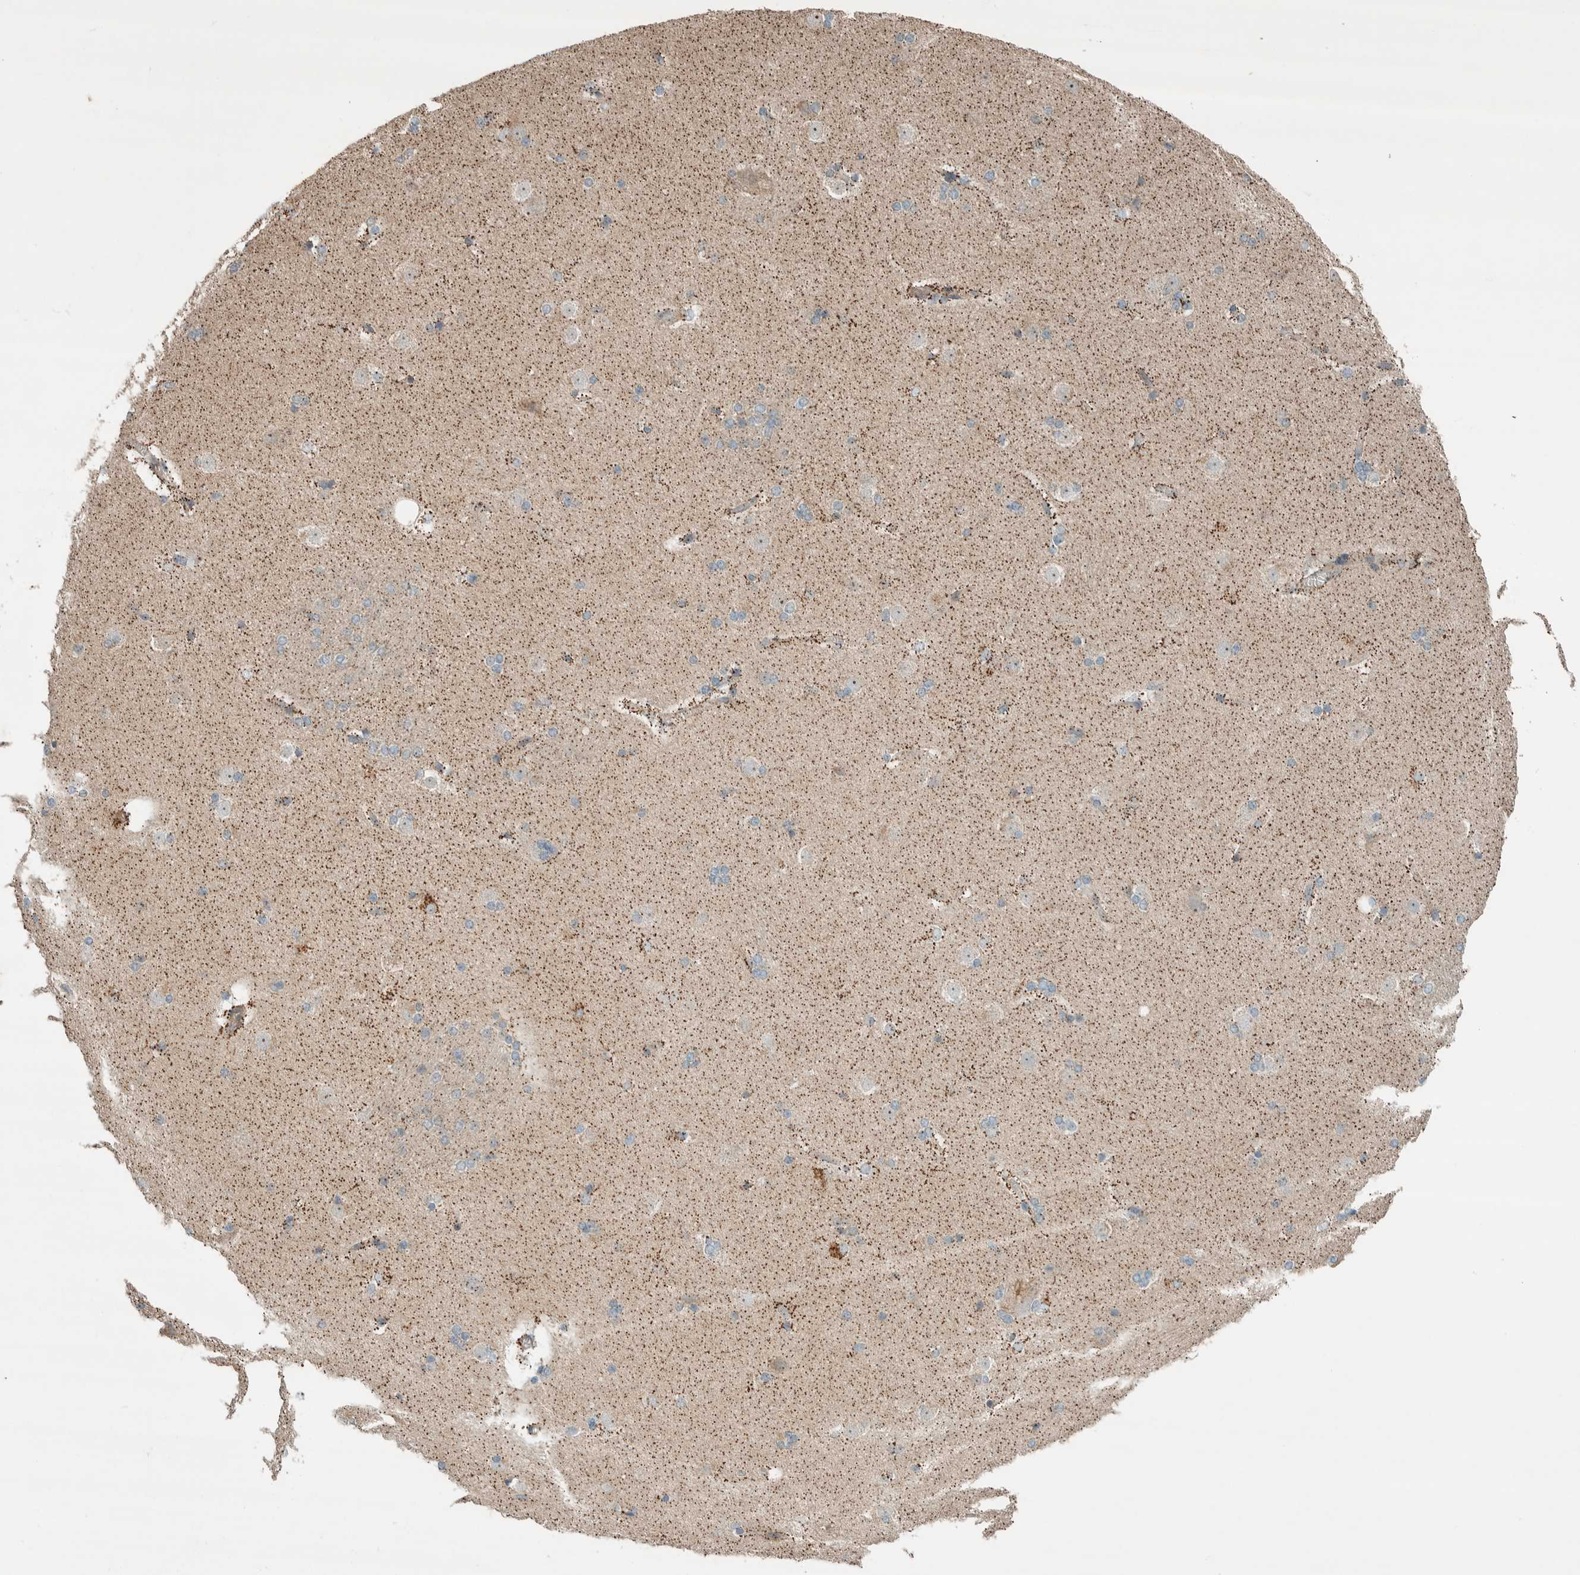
{"staining": {"intensity": "strong", "quantity": "<25%", "location": "cytoplasmic/membranous"}, "tissue": "caudate", "cell_type": "Glial cells", "image_type": "normal", "snomed": [{"axis": "morphology", "description": "Normal tissue, NOS"}, {"axis": "topography", "description": "Lateral ventricle wall"}], "caption": "This is an image of immunohistochemistry staining of unremarkable caudate, which shows strong expression in the cytoplasmic/membranous of glial cells.", "gene": "SLFN12L", "patient": {"sex": "female", "age": 19}}